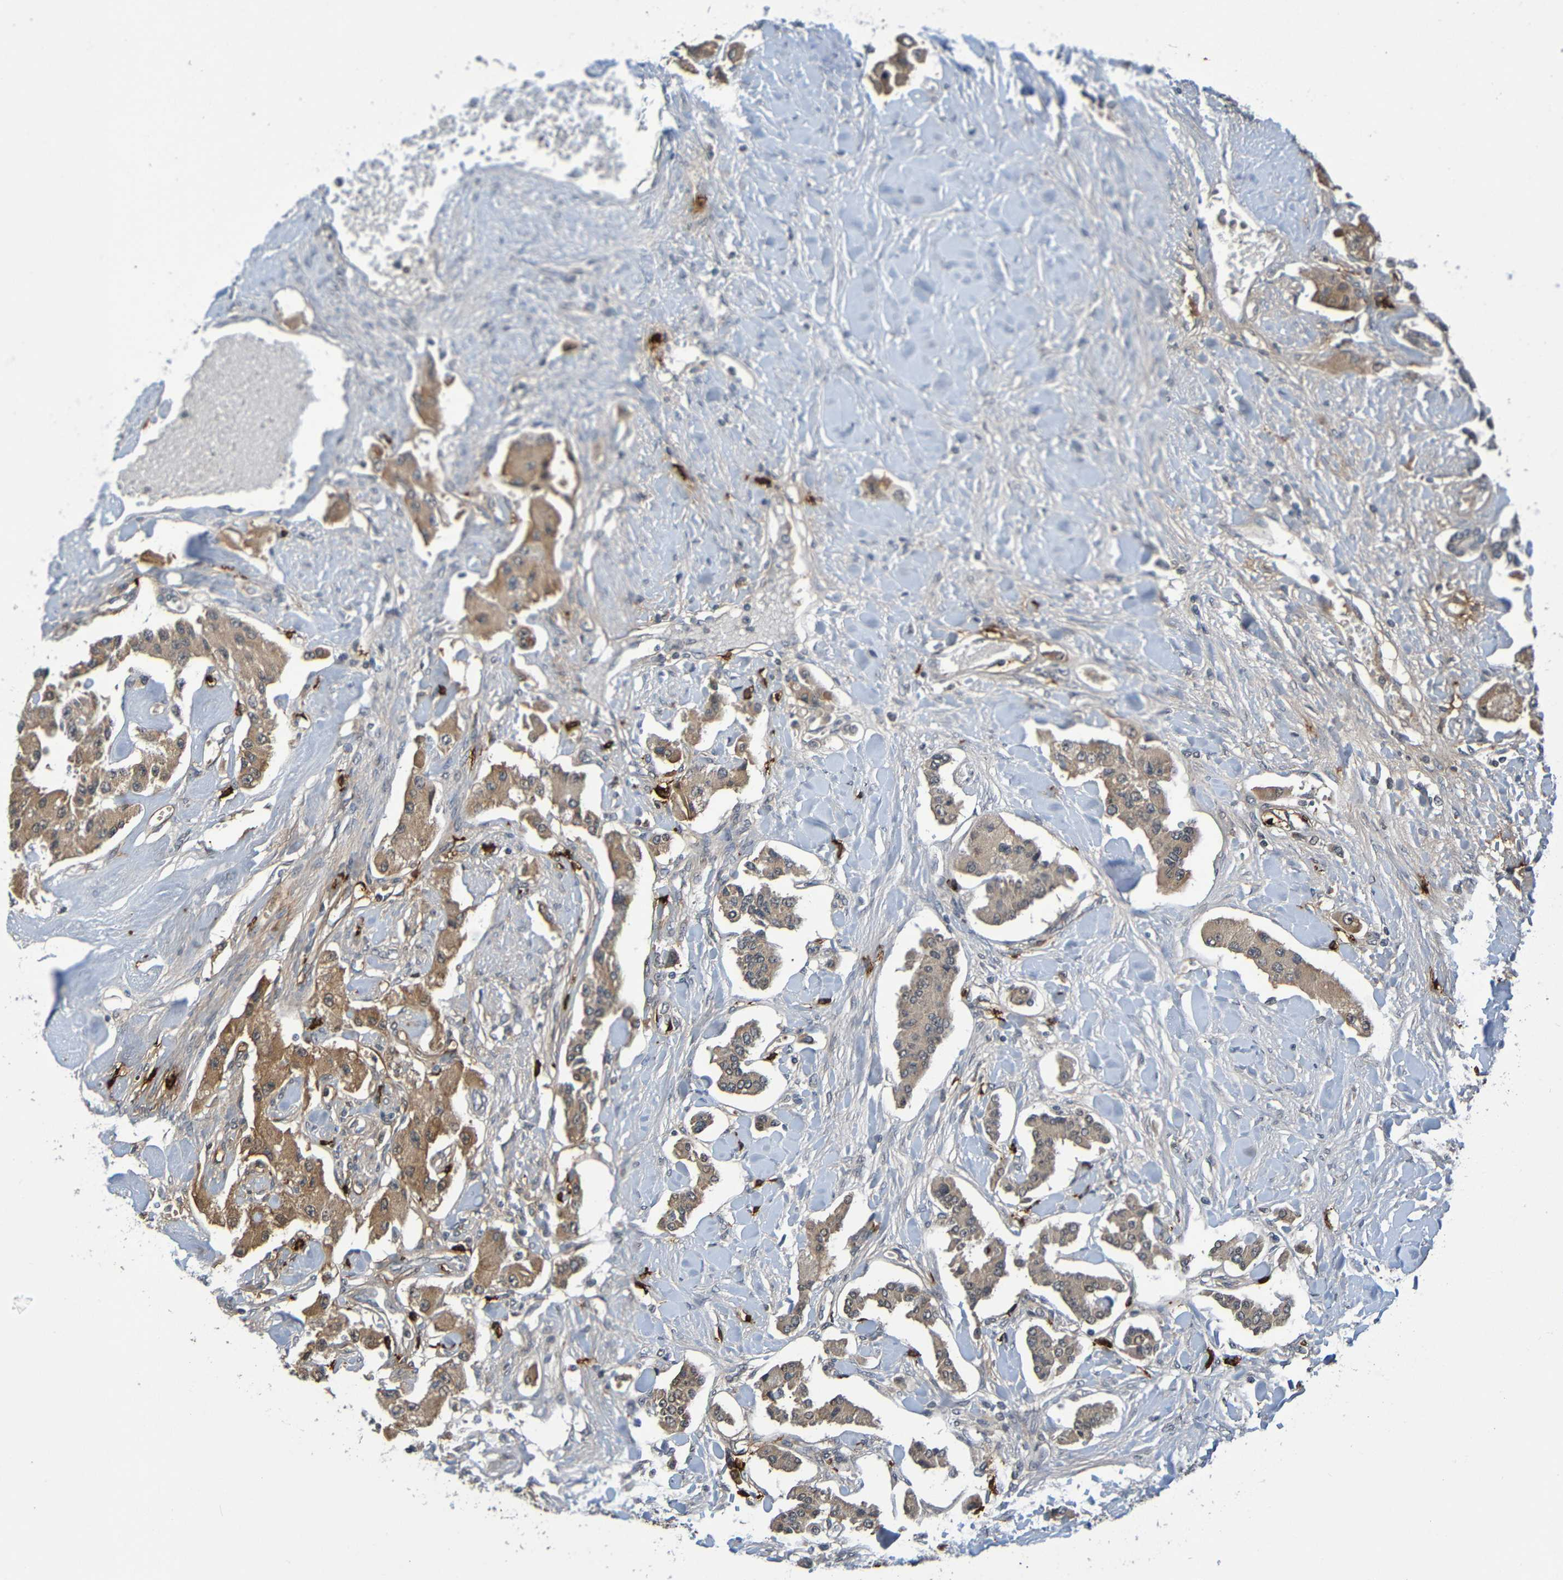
{"staining": {"intensity": "moderate", "quantity": ">75%", "location": "cytoplasmic/membranous"}, "tissue": "carcinoid", "cell_type": "Tumor cells", "image_type": "cancer", "snomed": [{"axis": "morphology", "description": "Carcinoid, malignant, NOS"}, {"axis": "topography", "description": "Pancreas"}], "caption": "Immunohistochemical staining of carcinoid shows moderate cytoplasmic/membranous protein positivity in approximately >75% of tumor cells.", "gene": "C3AR1", "patient": {"sex": "male", "age": 41}}